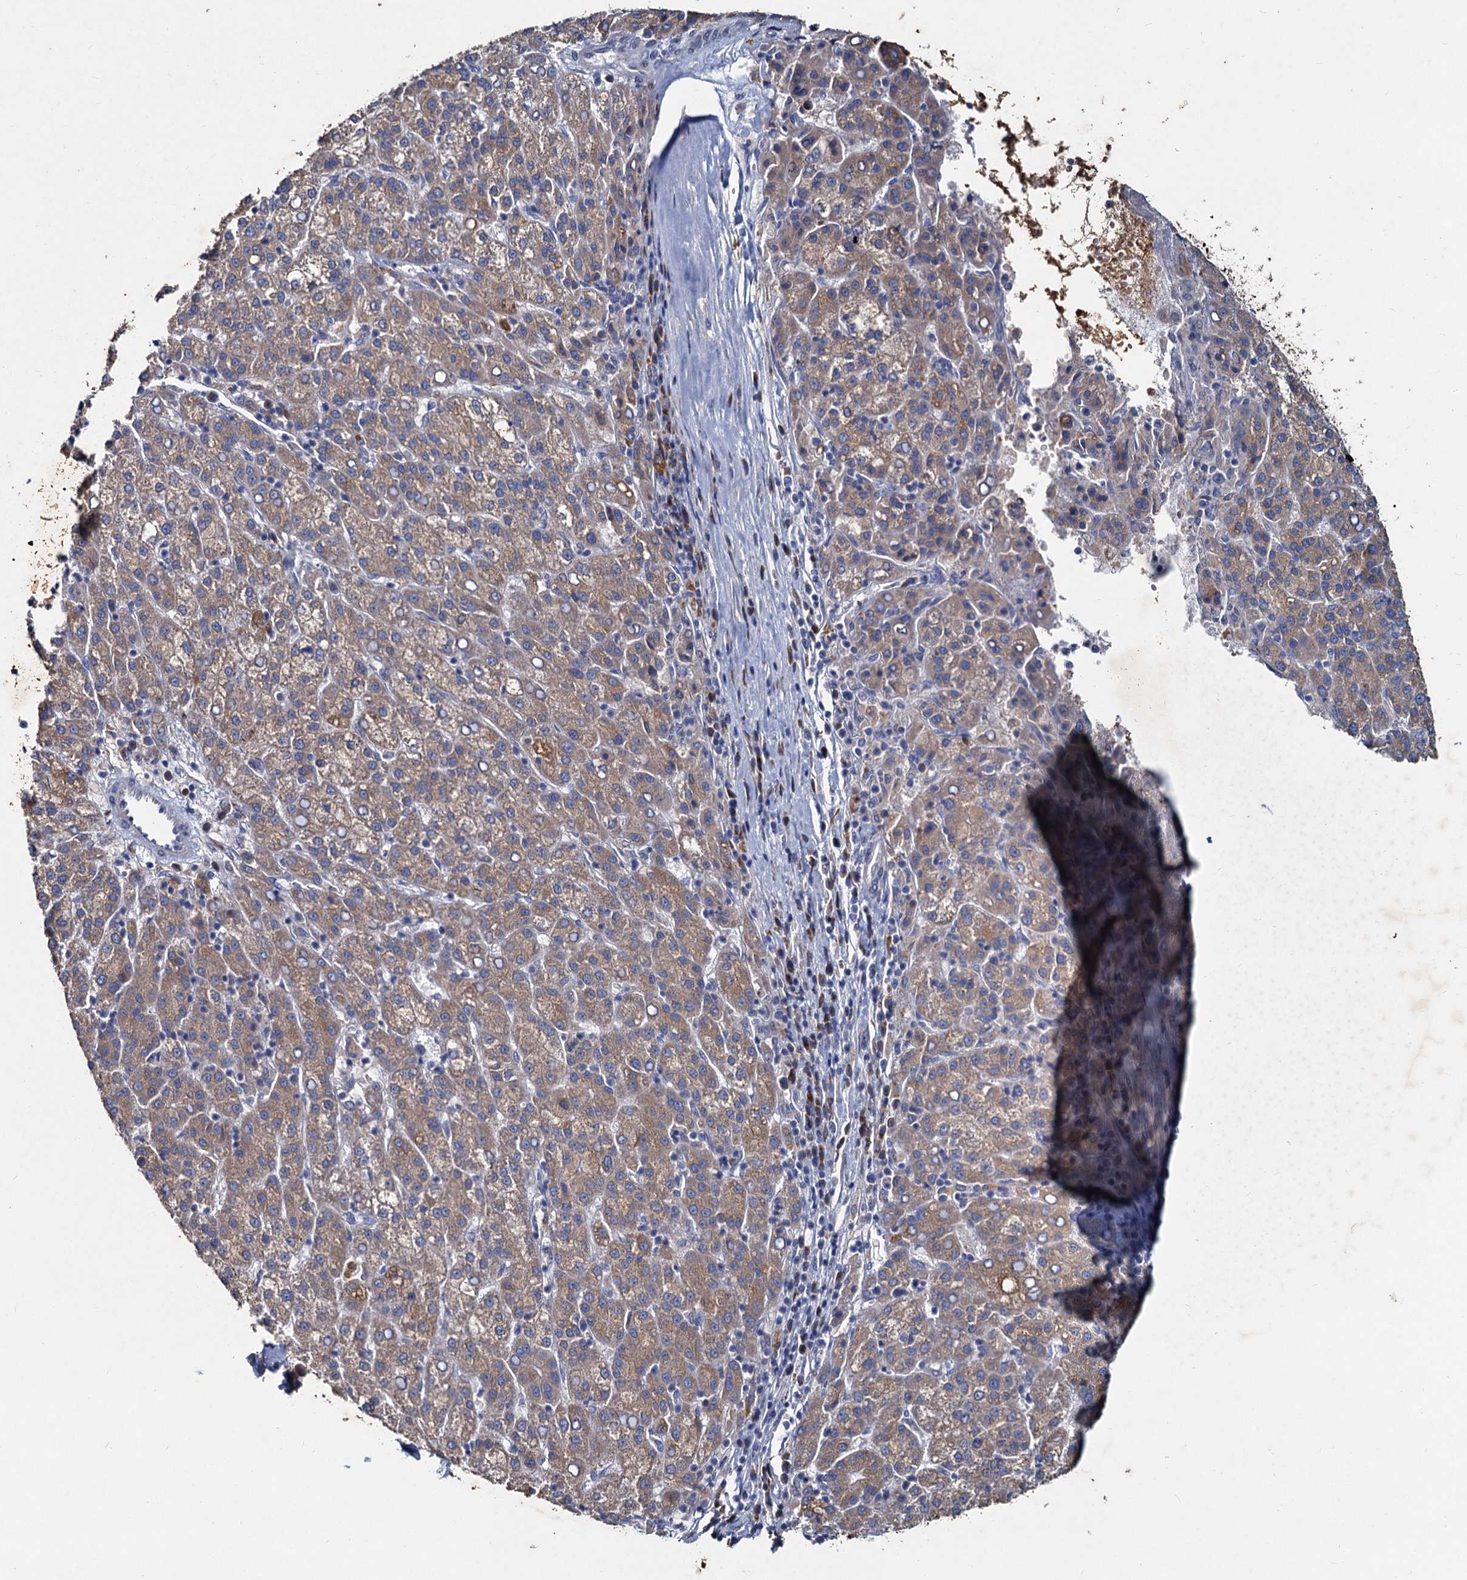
{"staining": {"intensity": "moderate", "quantity": ">75%", "location": "cytoplasmic/membranous"}, "tissue": "liver cancer", "cell_type": "Tumor cells", "image_type": "cancer", "snomed": [{"axis": "morphology", "description": "Carcinoma, Hepatocellular, NOS"}, {"axis": "topography", "description": "Liver"}], "caption": "IHC of human hepatocellular carcinoma (liver) exhibits medium levels of moderate cytoplasmic/membranous expression in approximately >75% of tumor cells.", "gene": "TMX2", "patient": {"sex": "female", "age": 58}}